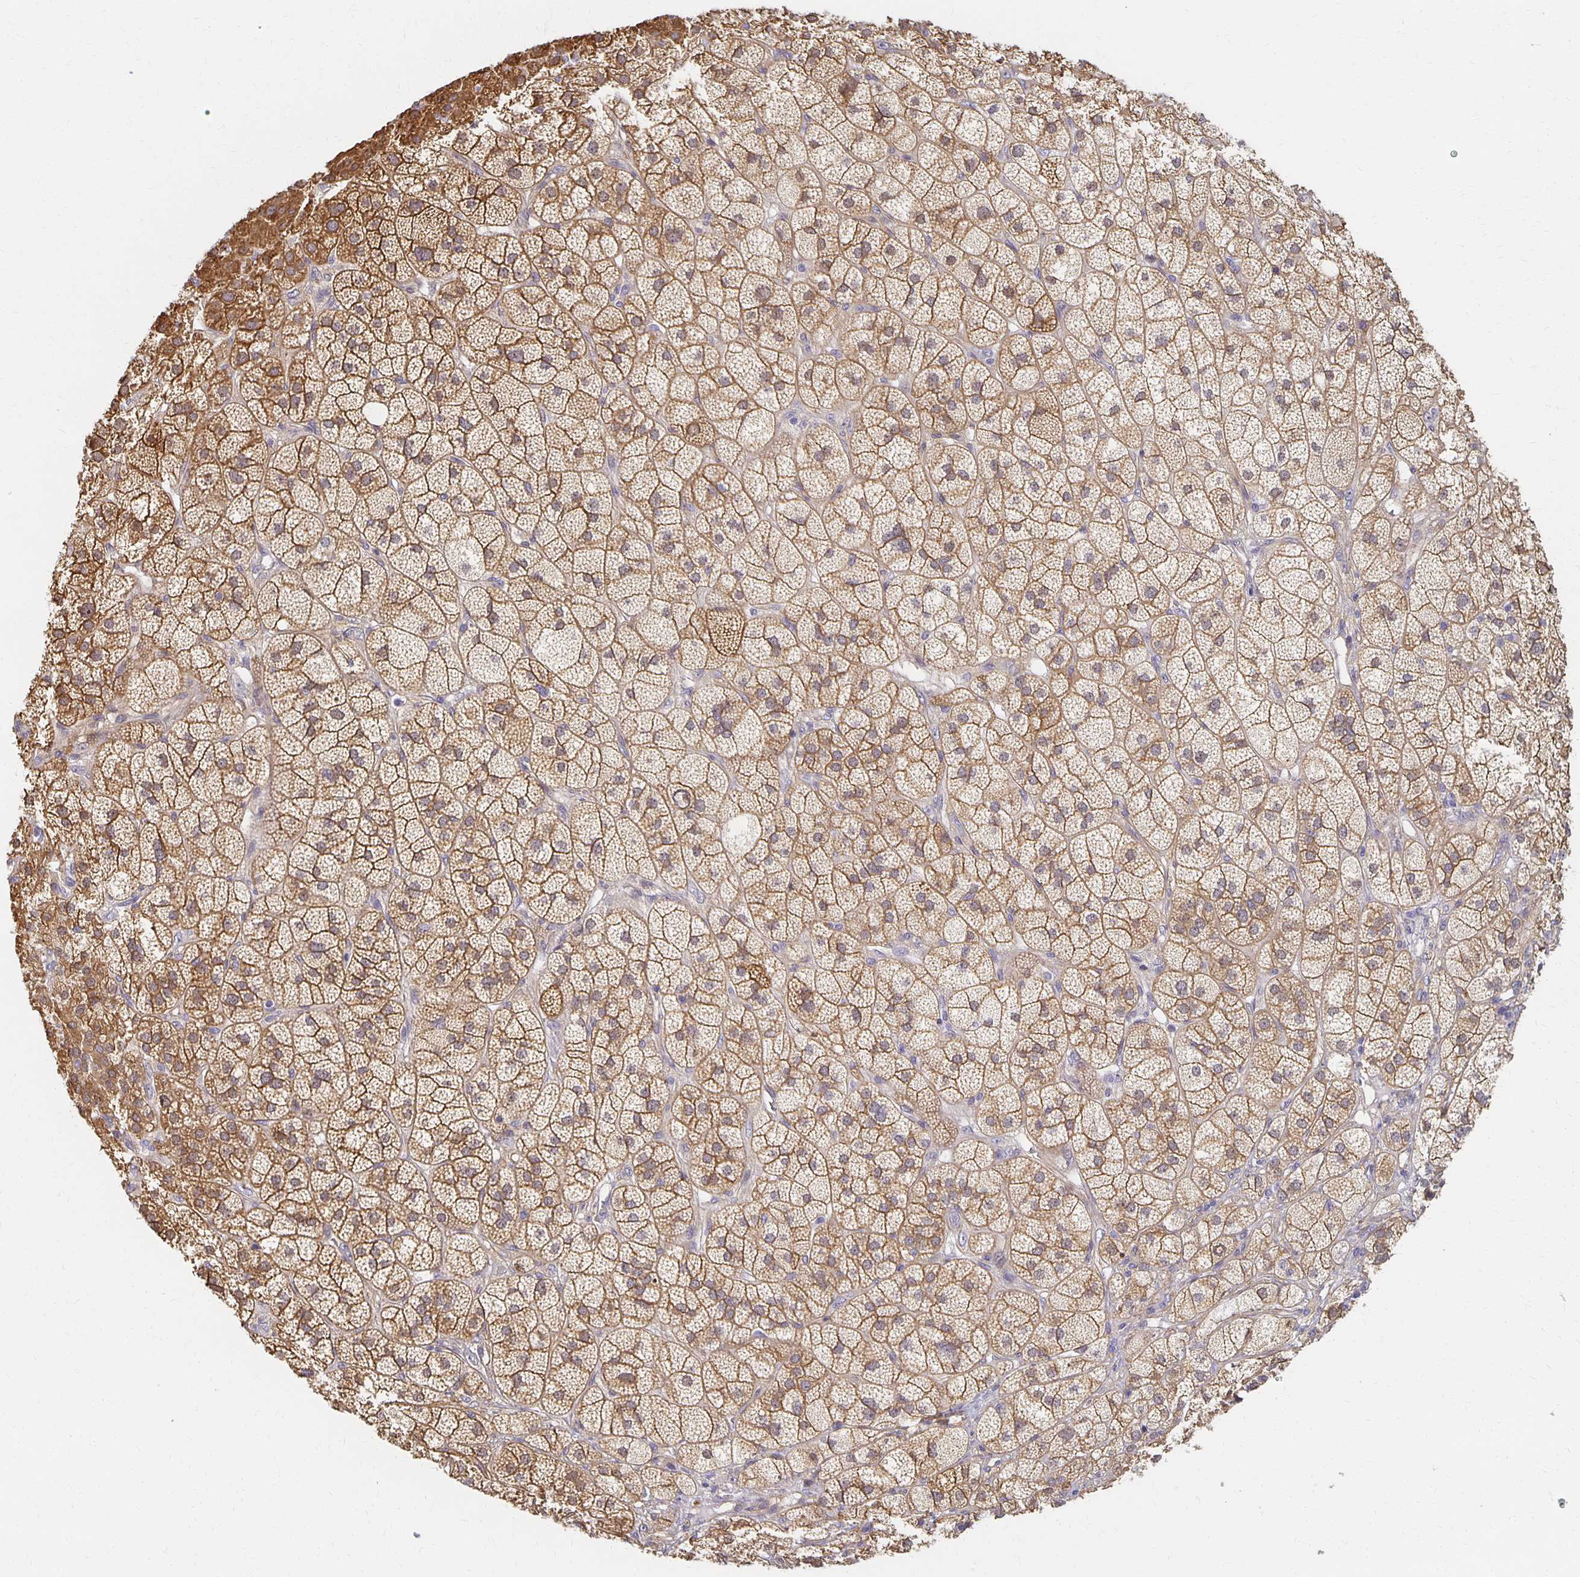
{"staining": {"intensity": "moderate", "quantity": ">75%", "location": "cytoplasmic/membranous"}, "tissue": "adrenal gland", "cell_type": "Glandular cells", "image_type": "normal", "snomed": [{"axis": "morphology", "description": "Normal tissue, NOS"}, {"axis": "topography", "description": "Adrenal gland"}], "caption": "Immunohistochemistry (IHC) image of normal human adrenal gland stained for a protein (brown), which displays medium levels of moderate cytoplasmic/membranous staining in about >75% of glandular cells.", "gene": "SORL1", "patient": {"sex": "female", "age": 60}}